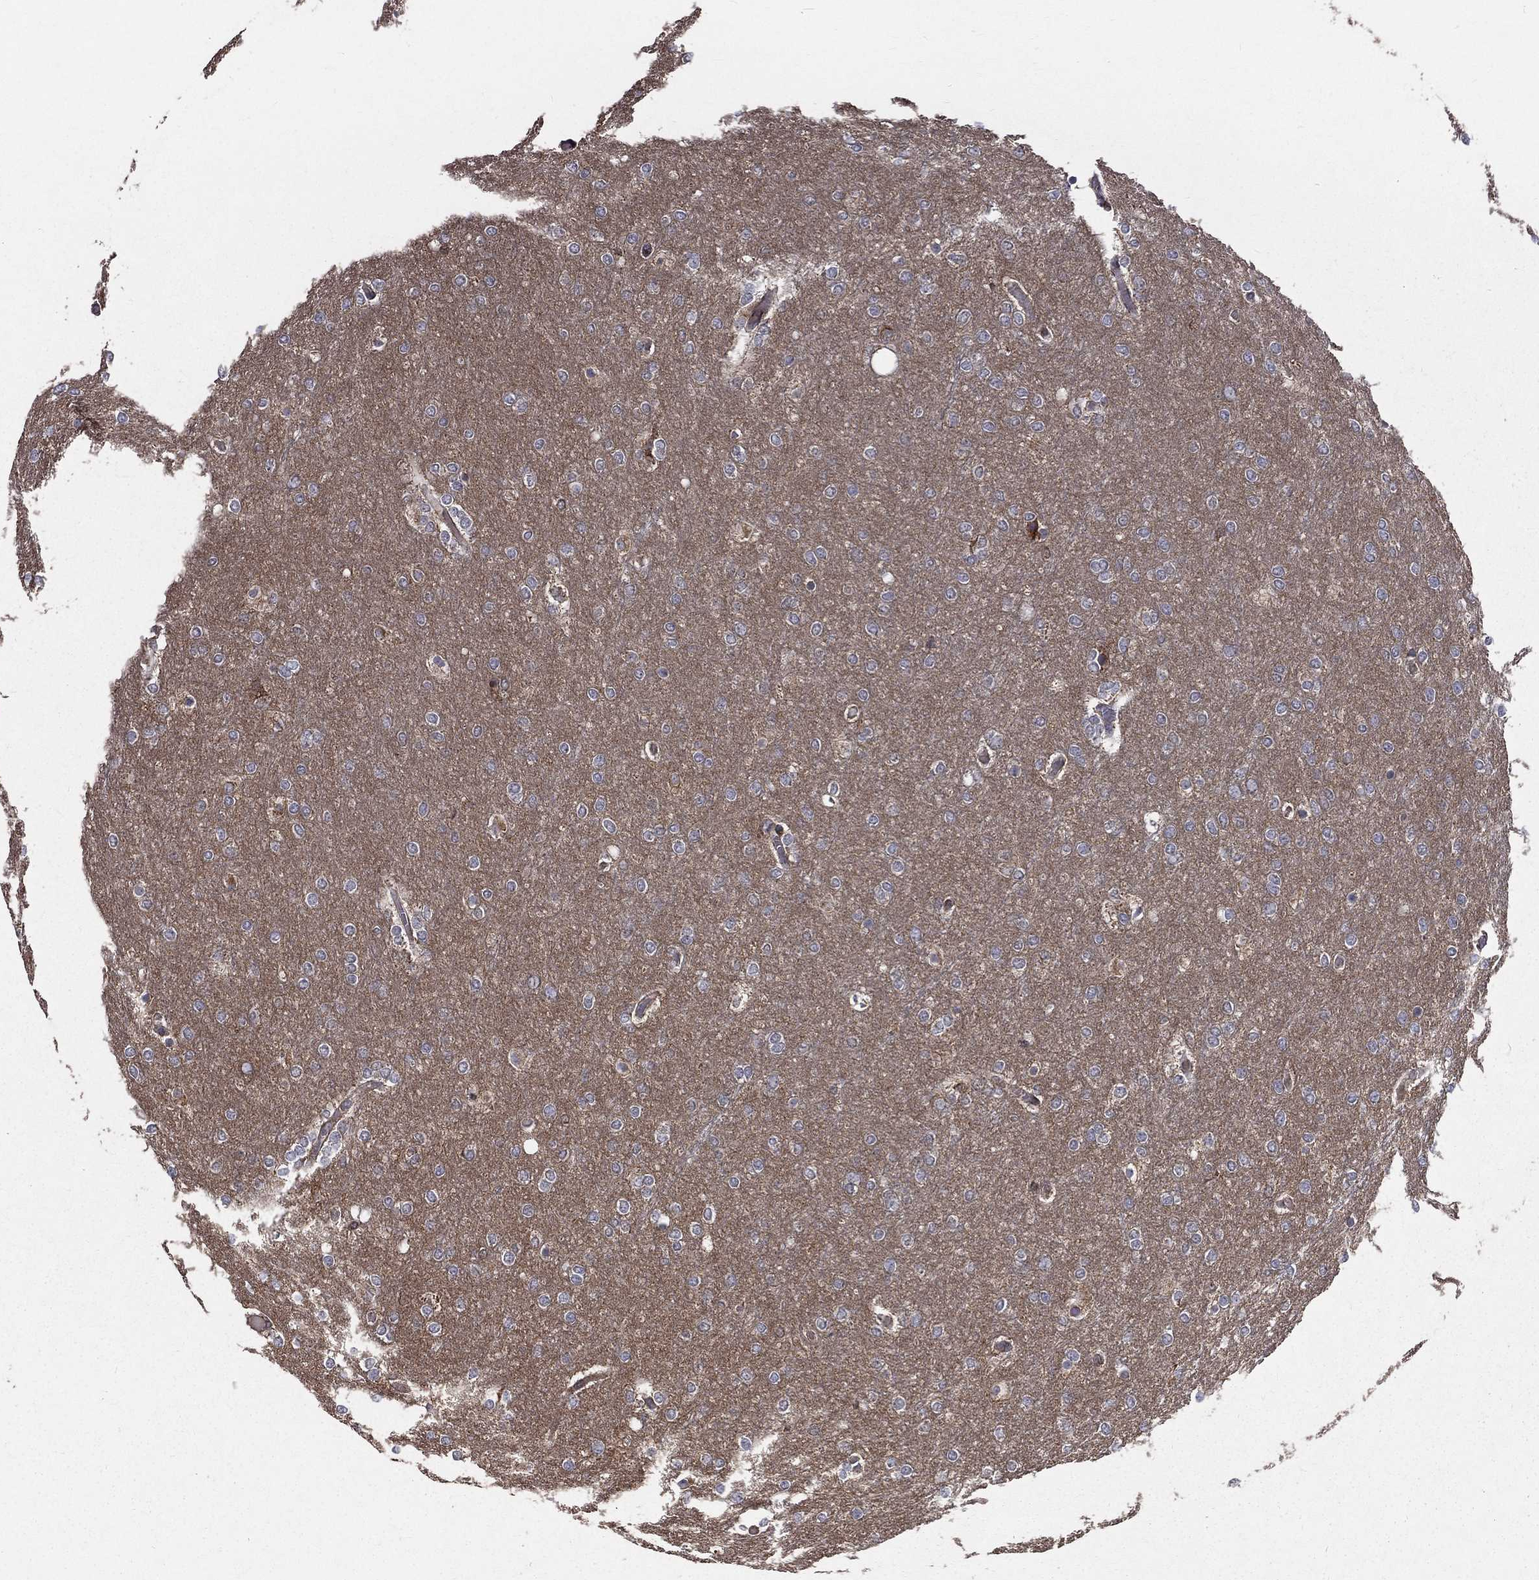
{"staining": {"intensity": "negative", "quantity": "none", "location": "none"}, "tissue": "glioma", "cell_type": "Tumor cells", "image_type": "cancer", "snomed": [{"axis": "morphology", "description": "Glioma, malignant, High grade"}, {"axis": "topography", "description": "Brain"}], "caption": "Immunohistochemistry (IHC) histopathology image of malignant high-grade glioma stained for a protein (brown), which exhibits no staining in tumor cells. (DAB immunohistochemistry (IHC) with hematoxylin counter stain).", "gene": "OLFML1", "patient": {"sex": "female", "age": 61}}